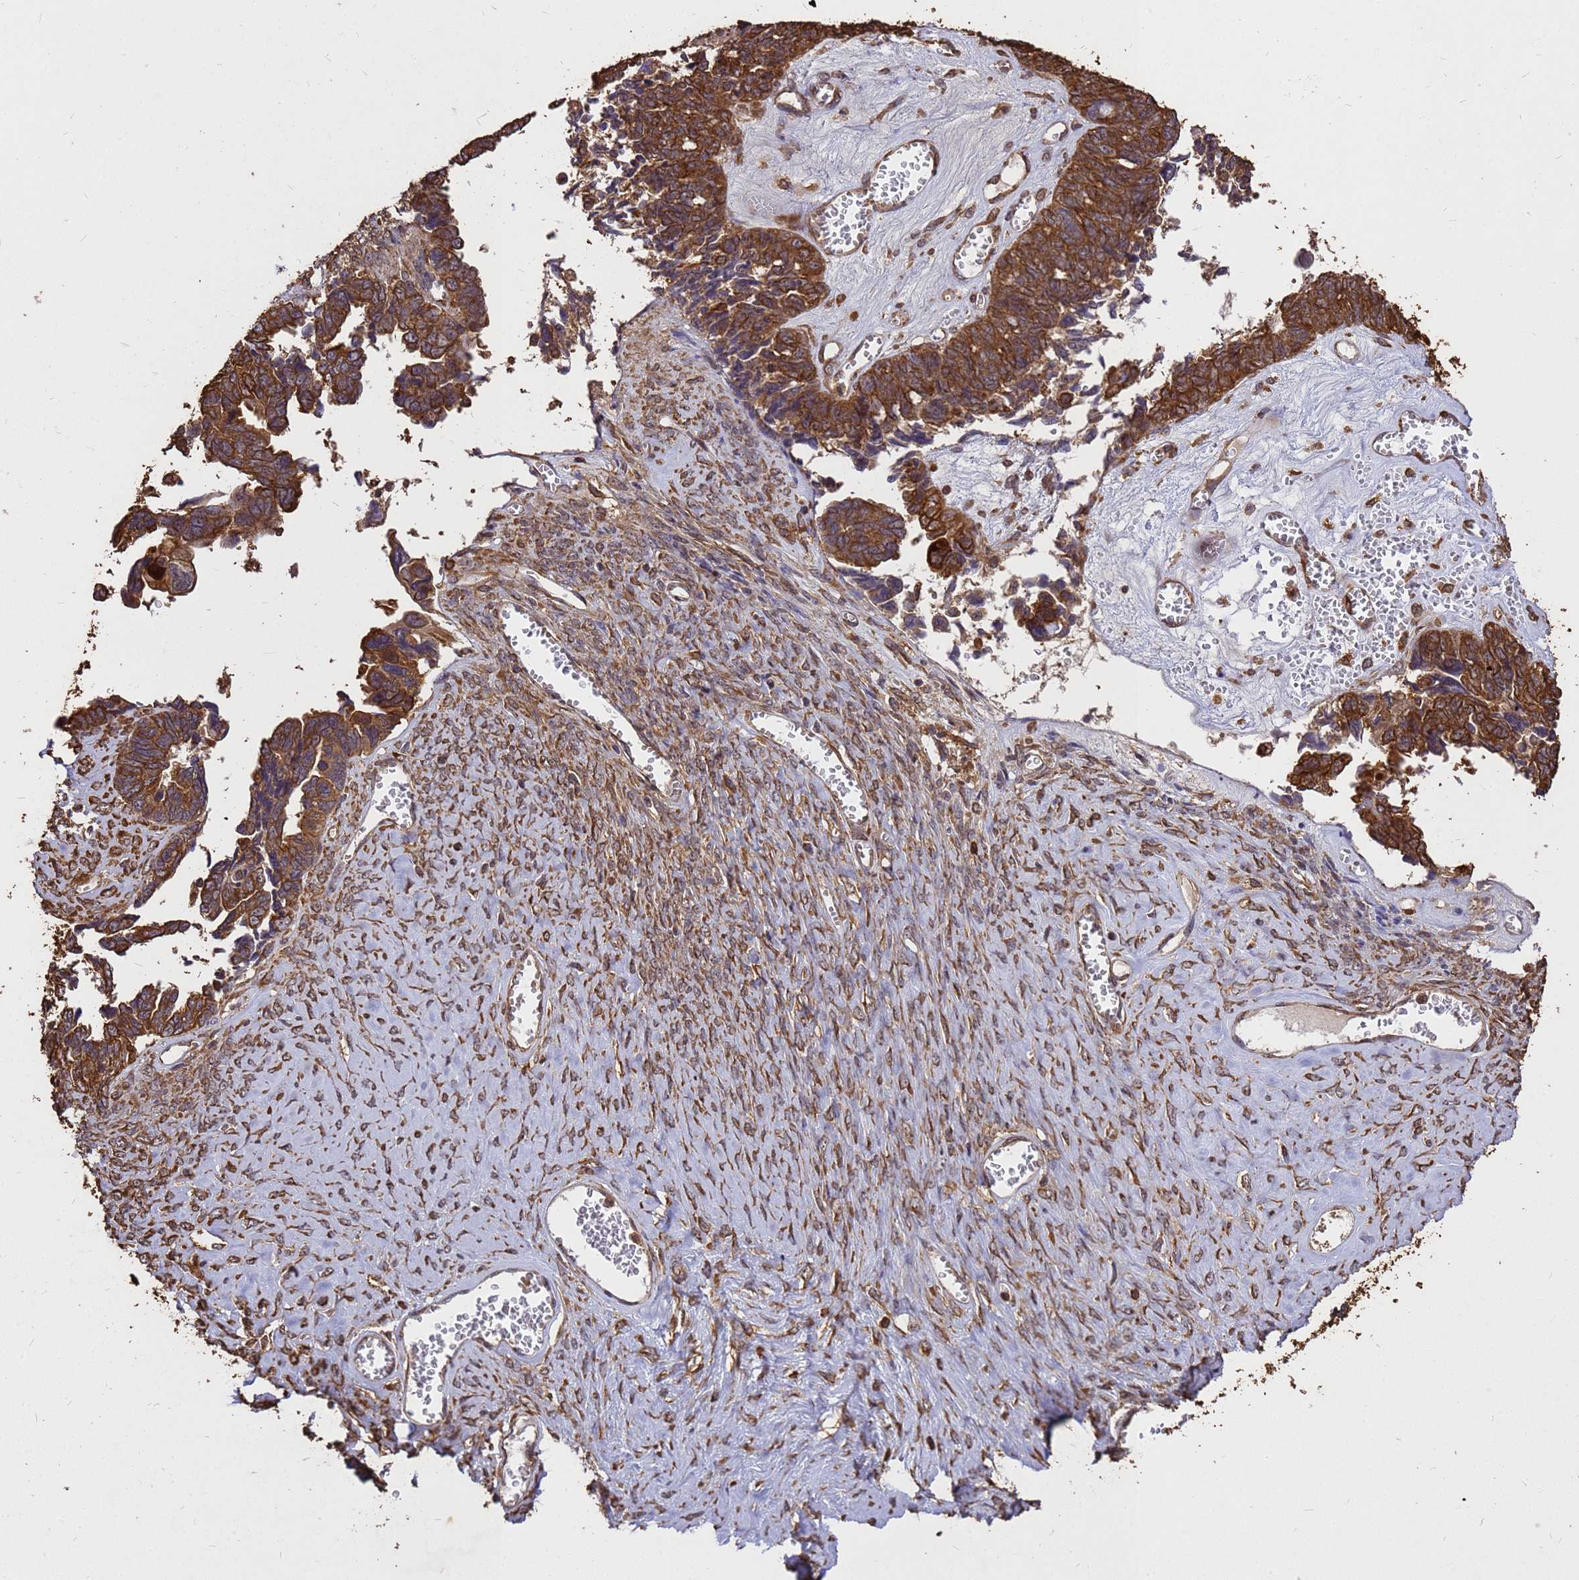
{"staining": {"intensity": "moderate", "quantity": ">75%", "location": "cytoplasmic/membranous"}, "tissue": "ovarian cancer", "cell_type": "Tumor cells", "image_type": "cancer", "snomed": [{"axis": "morphology", "description": "Cystadenocarcinoma, serous, NOS"}, {"axis": "topography", "description": "Ovary"}], "caption": "Approximately >75% of tumor cells in ovarian cancer (serous cystadenocarcinoma) demonstrate moderate cytoplasmic/membranous protein positivity as visualized by brown immunohistochemical staining.", "gene": "ZNF618", "patient": {"sex": "female", "age": 79}}